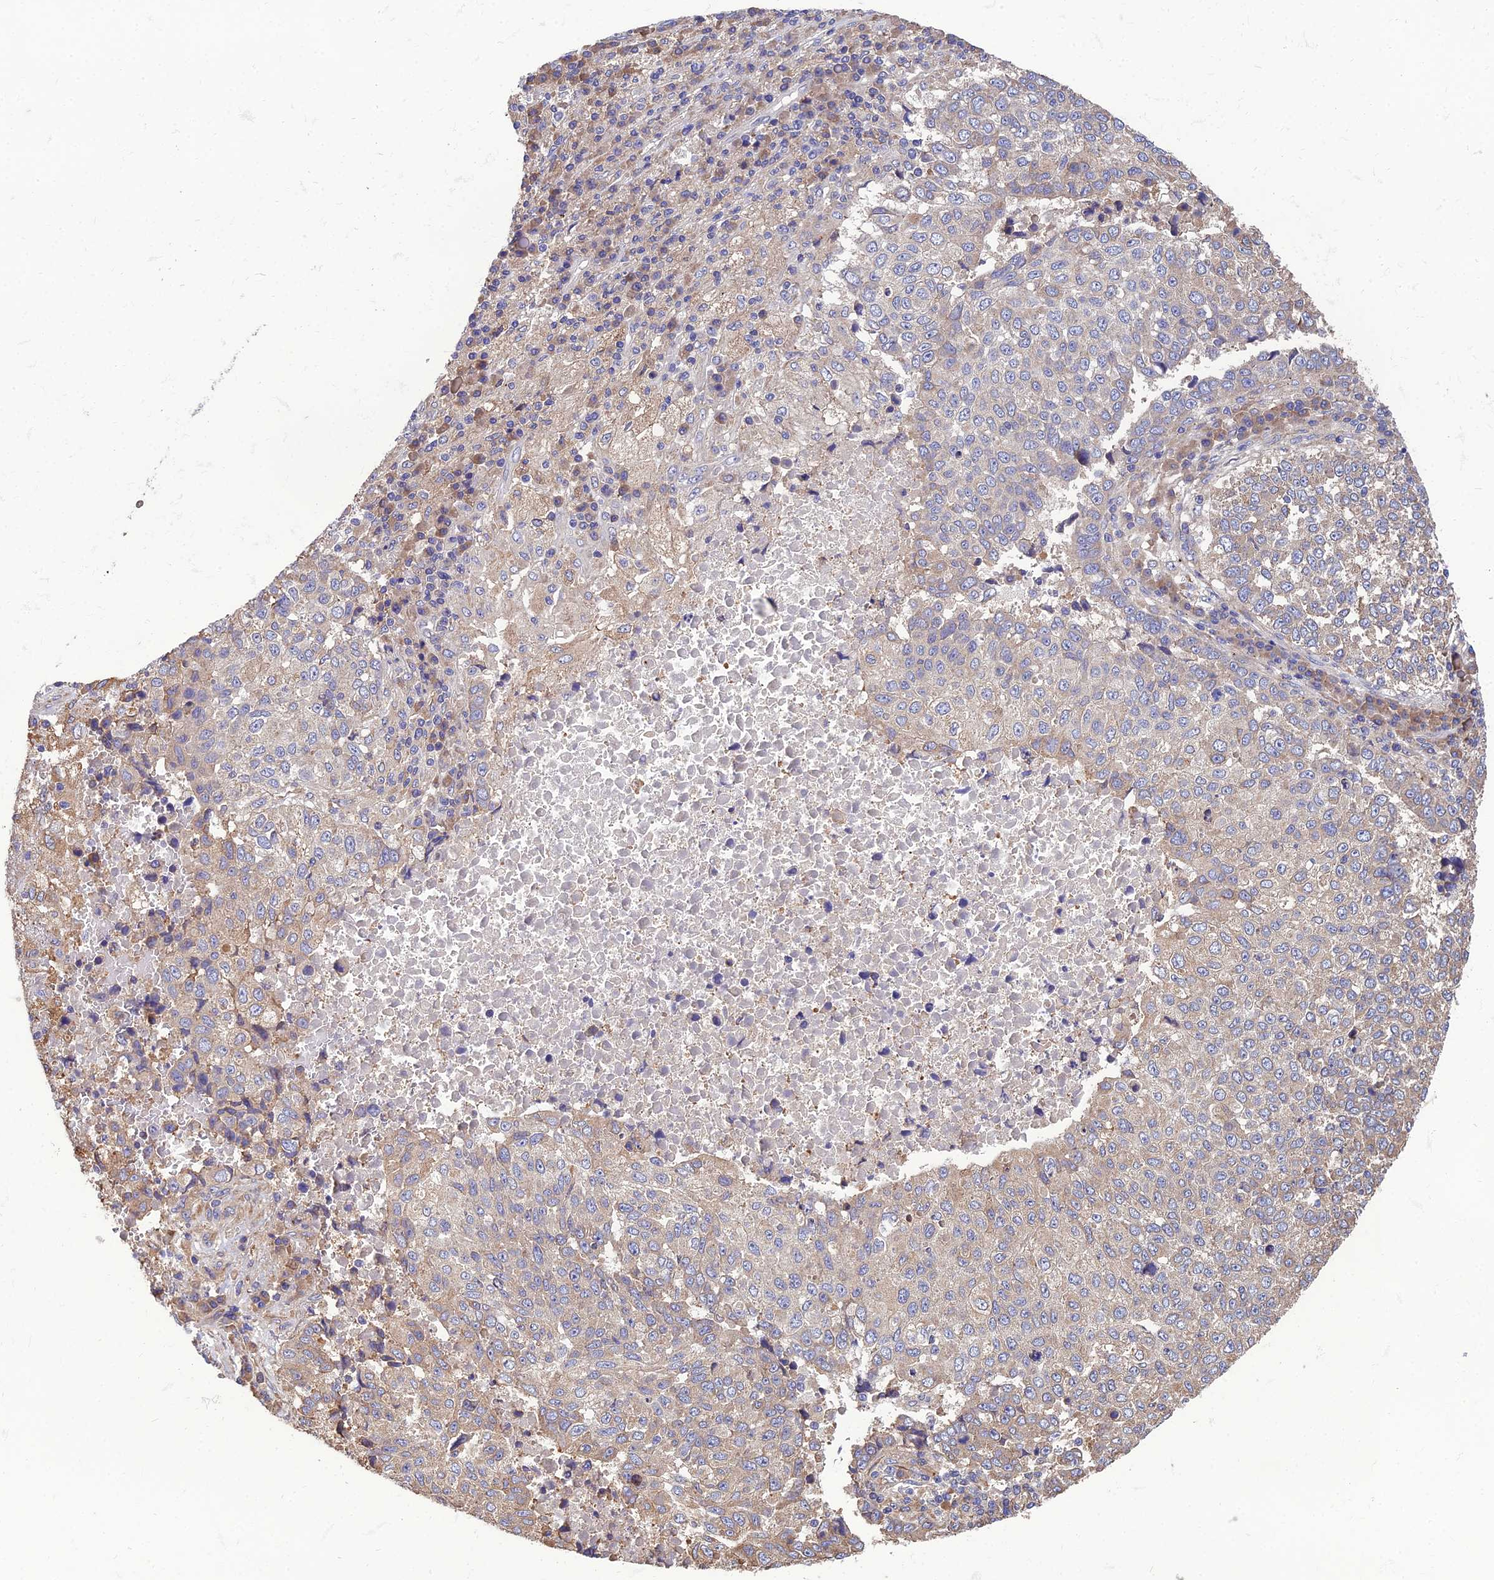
{"staining": {"intensity": "weak", "quantity": "25%-75%", "location": "cytoplasmic/membranous"}, "tissue": "lung cancer", "cell_type": "Tumor cells", "image_type": "cancer", "snomed": [{"axis": "morphology", "description": "Squamous cell carcinoma, NOS"}, {"axis": "topography", "description": "Lung"}], "caption": "An IHC histopathology image of tumor tissue is shown. Protein staining in brown shows weak cytoplasmic/membranous positivity in lung cancer within tumor cells. (Stains: DAB in brown, nuclei in blue, Microscopy: brightfield microscopy at high magnification).", "gene": "UMAD1", "patient": {"sex": "male", "age": 73}}